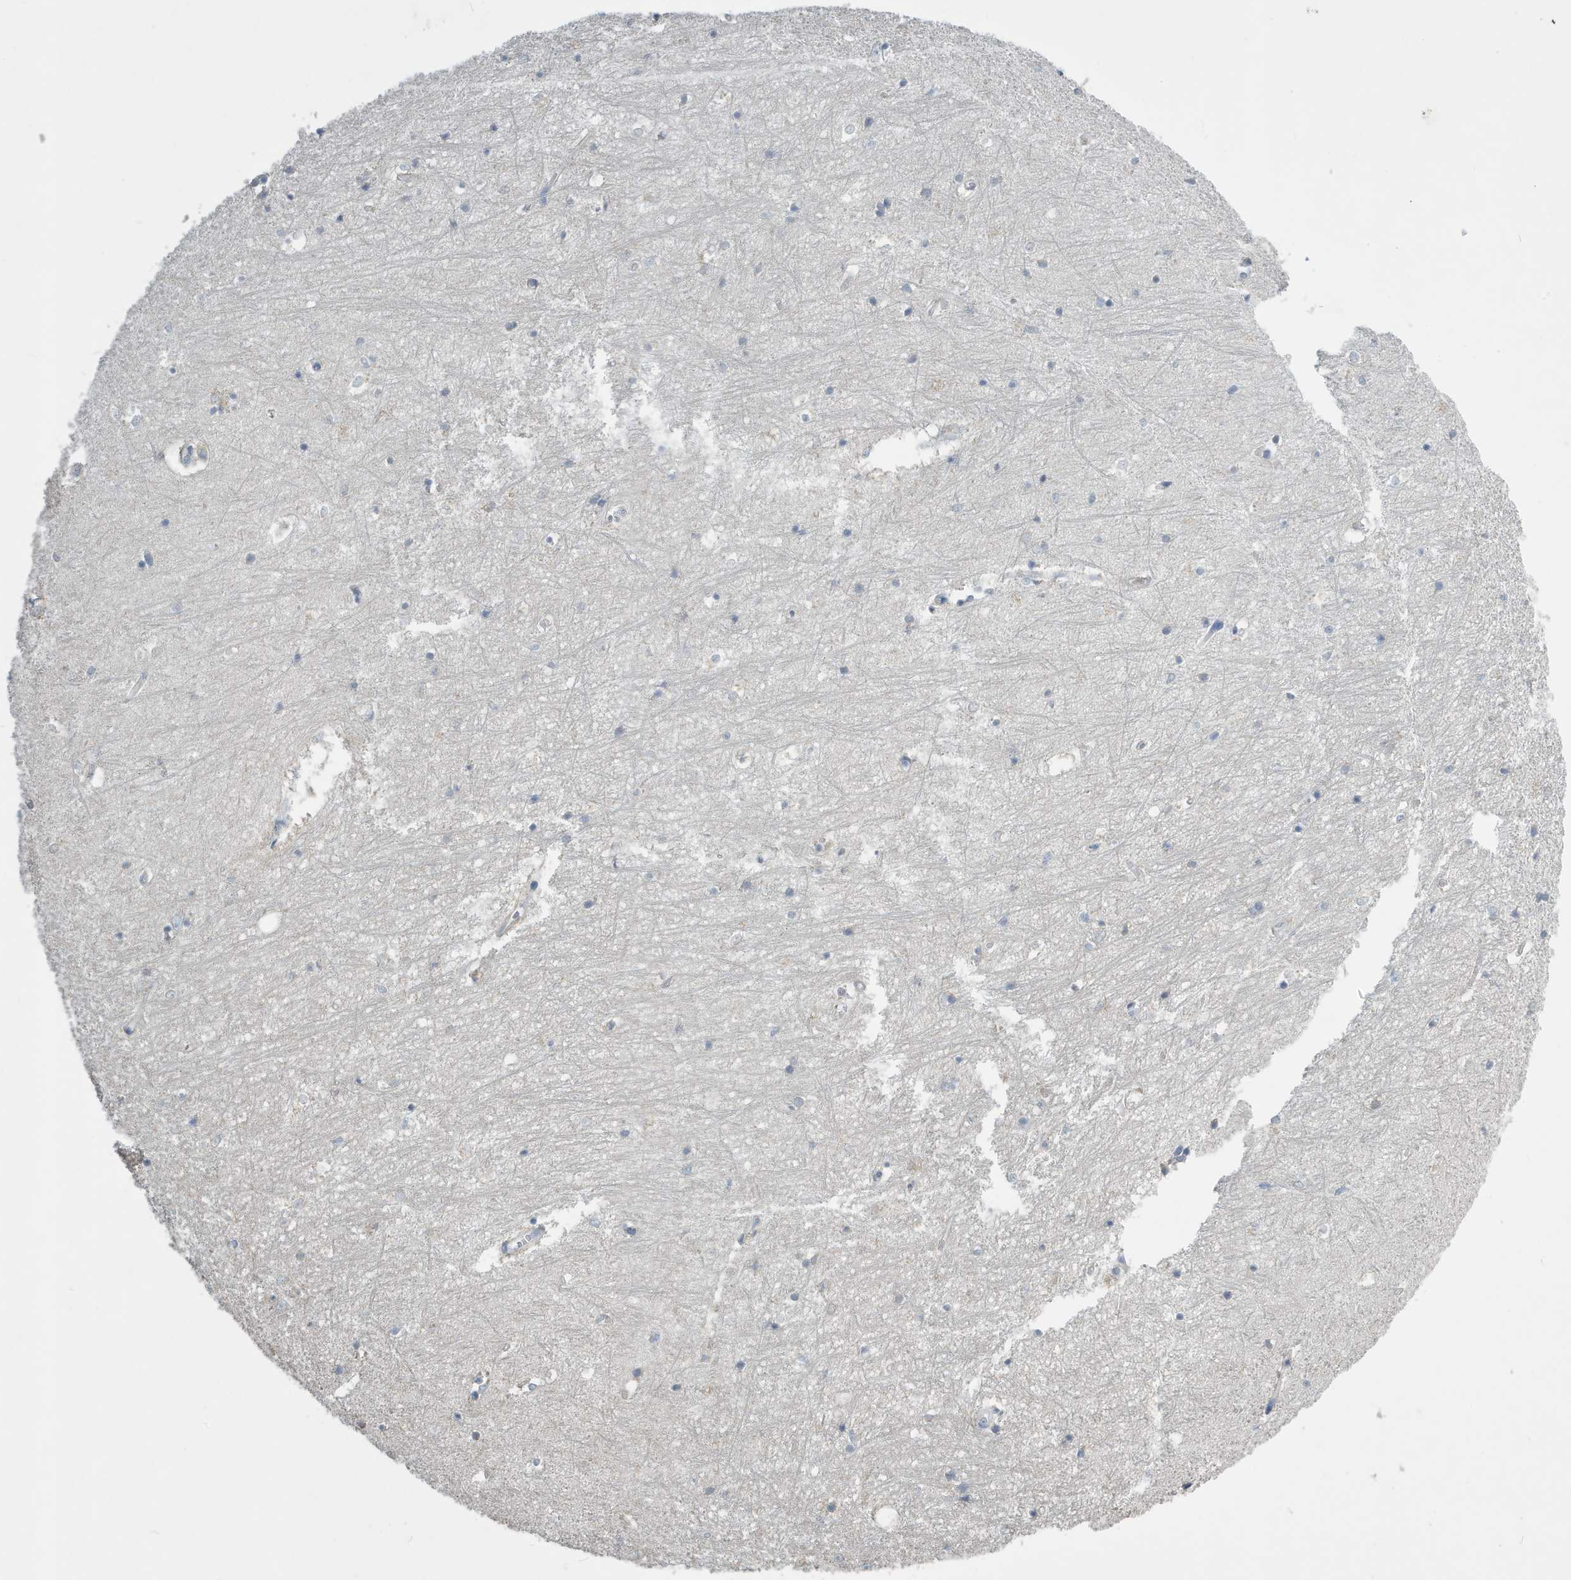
{"staining": {"intensity": "negative", "quantity": "none", "location": "none"}, "tissue": "hippocampus", "cell_type": "Glial cells", "image_type": "normal", "snomed": [{"axis": "morphology", "description": "Normal tissue, NOS"}, {"axis": "topography", "description": "Hippocampus"}], "caption": "The micrograph demonstrates no staining of glial cells in benign hippocampus.", "gene": "UGT2B4", "patient": {"sex": "female", "age": 64}}